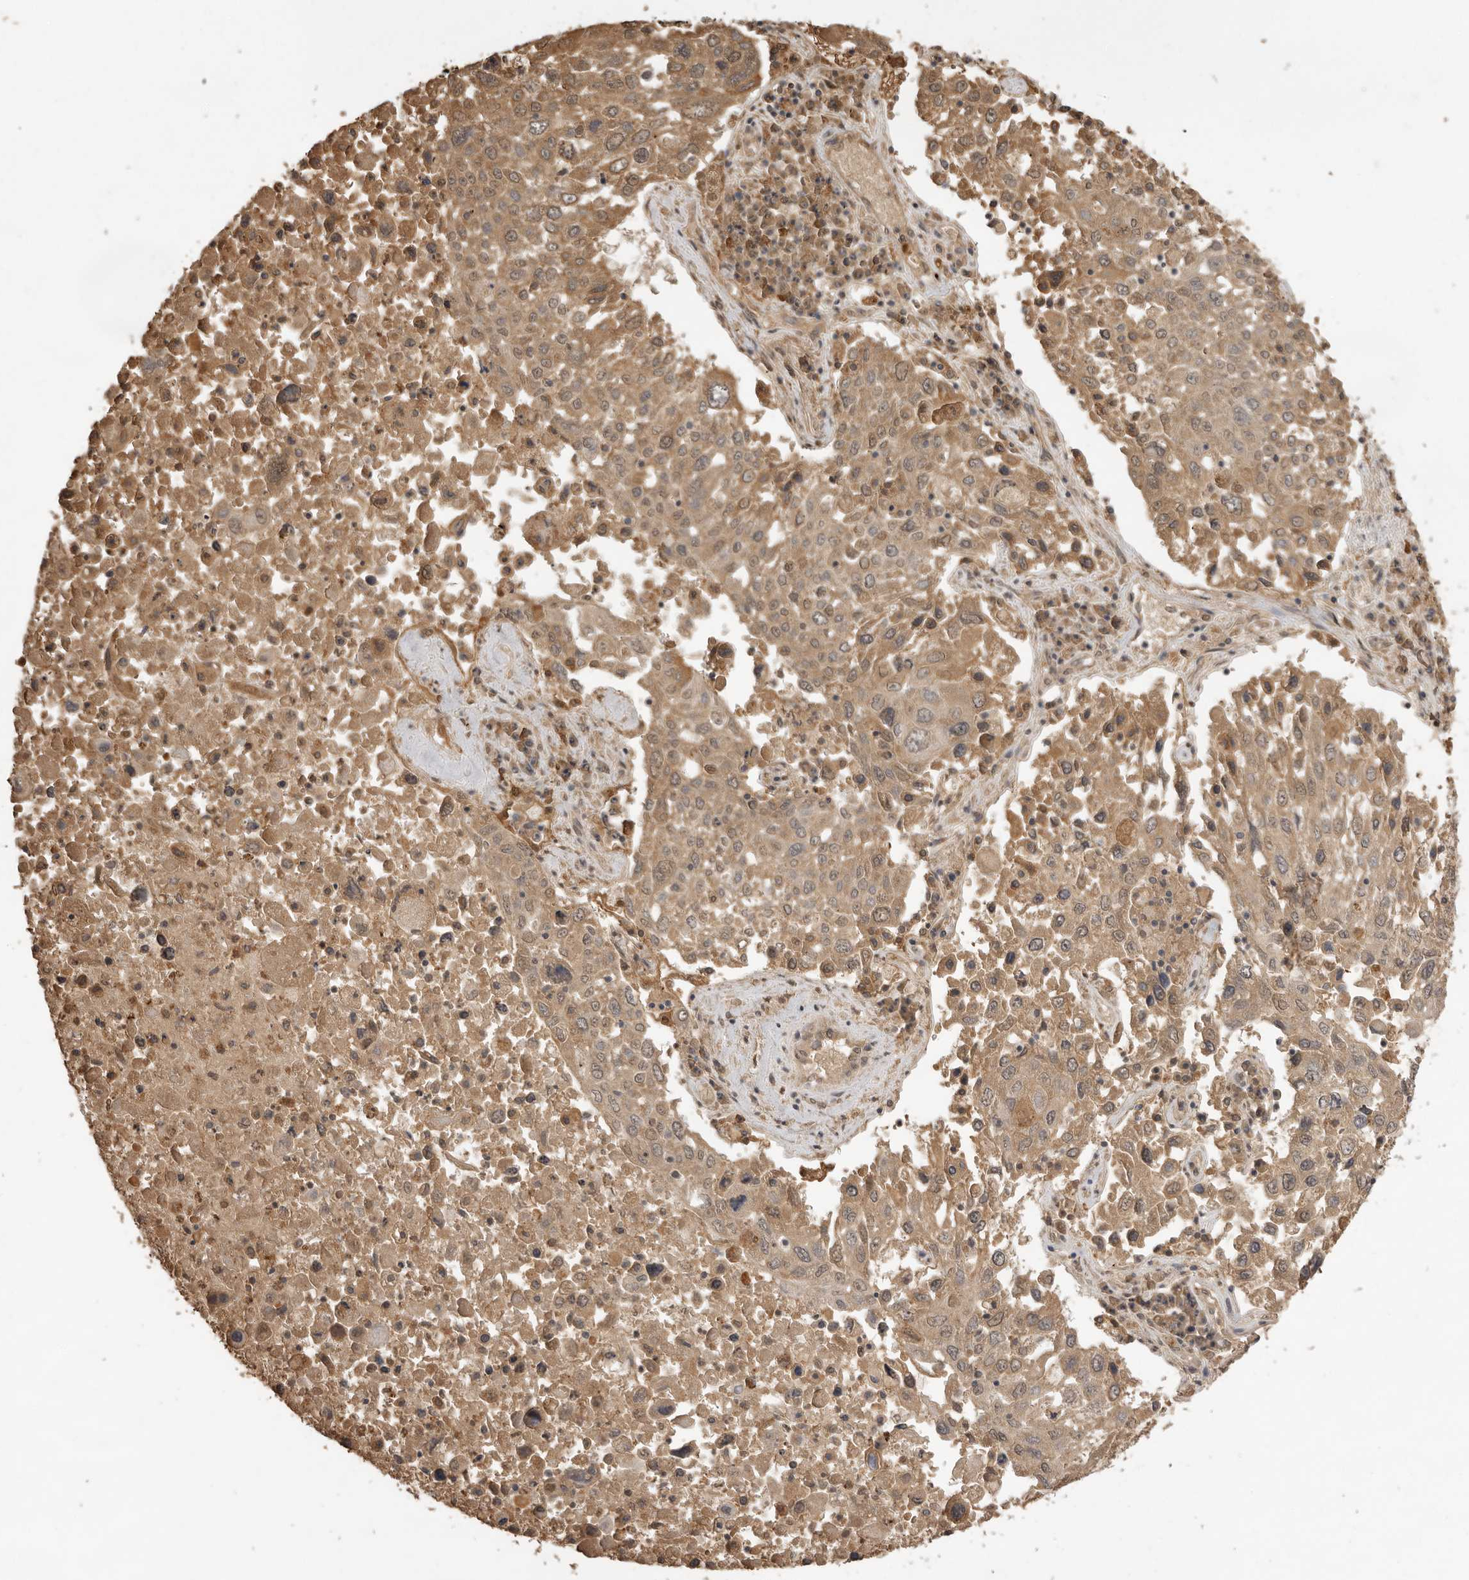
{"staining": {"intensity": "moderate", "quantity": ">75%", "location": "cytoplasmic/membranous,nuclear"}, "tissue": "lung cancer", "cell_type": "Tumor cells", "image_type": "cancer", "snomed": [{"axis": "morphology", "description": "Squamous cell carcinoma, NOS"}, {"axis": "topography", "description": "Lung"}], "caption": "Human lung cancer stained for a protein (brown) exhibits moderate cytoplasmic/membranous and nuclear positive positivity in approximately >75% of tumor cells.", "gene": "JAG2", "patient": {"sex": "male", "age": 65}}